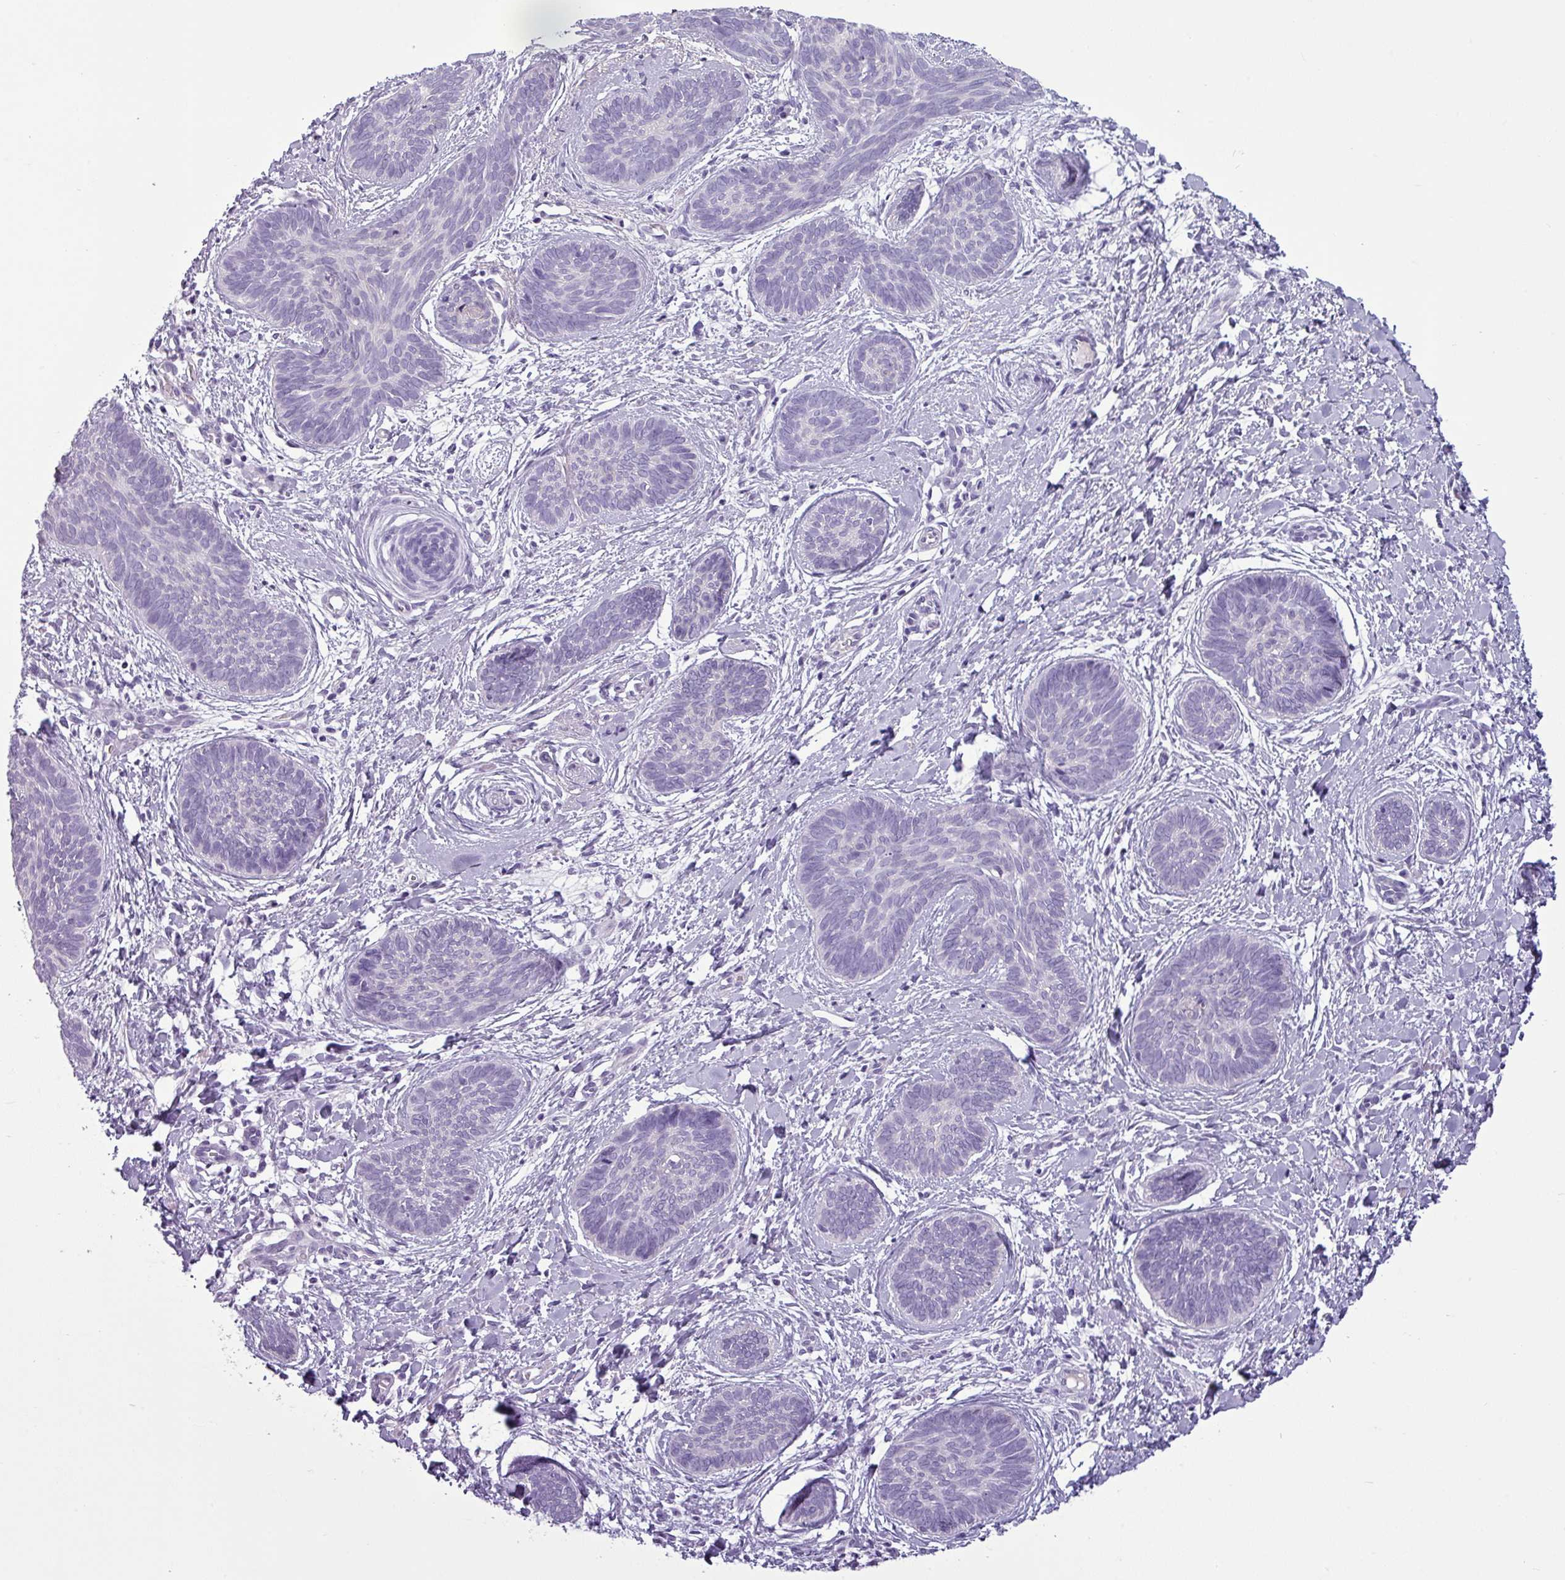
{"staining": {"intensity": "negative", "quantity": "none", "location": "none"}, "tissue": "skin cancer", "cell_type": "Tumor cells", "image_type": "cancer", "snomed": [{"axis": "morphology", "description": "Basal cell carcinoma"}, {"axis": "topography", "description": "Skin"}], "caption": "The image shows no staining of tumor cells in skin basal cell carcinoma. (Stains: DAB immunohistochemistry (IHC) with hematoxylin counter stain, Microscopy: brightfield microscopy at high magnification).", "gene": "CDH16", "patient": {"sex": "female", "age": 81}}